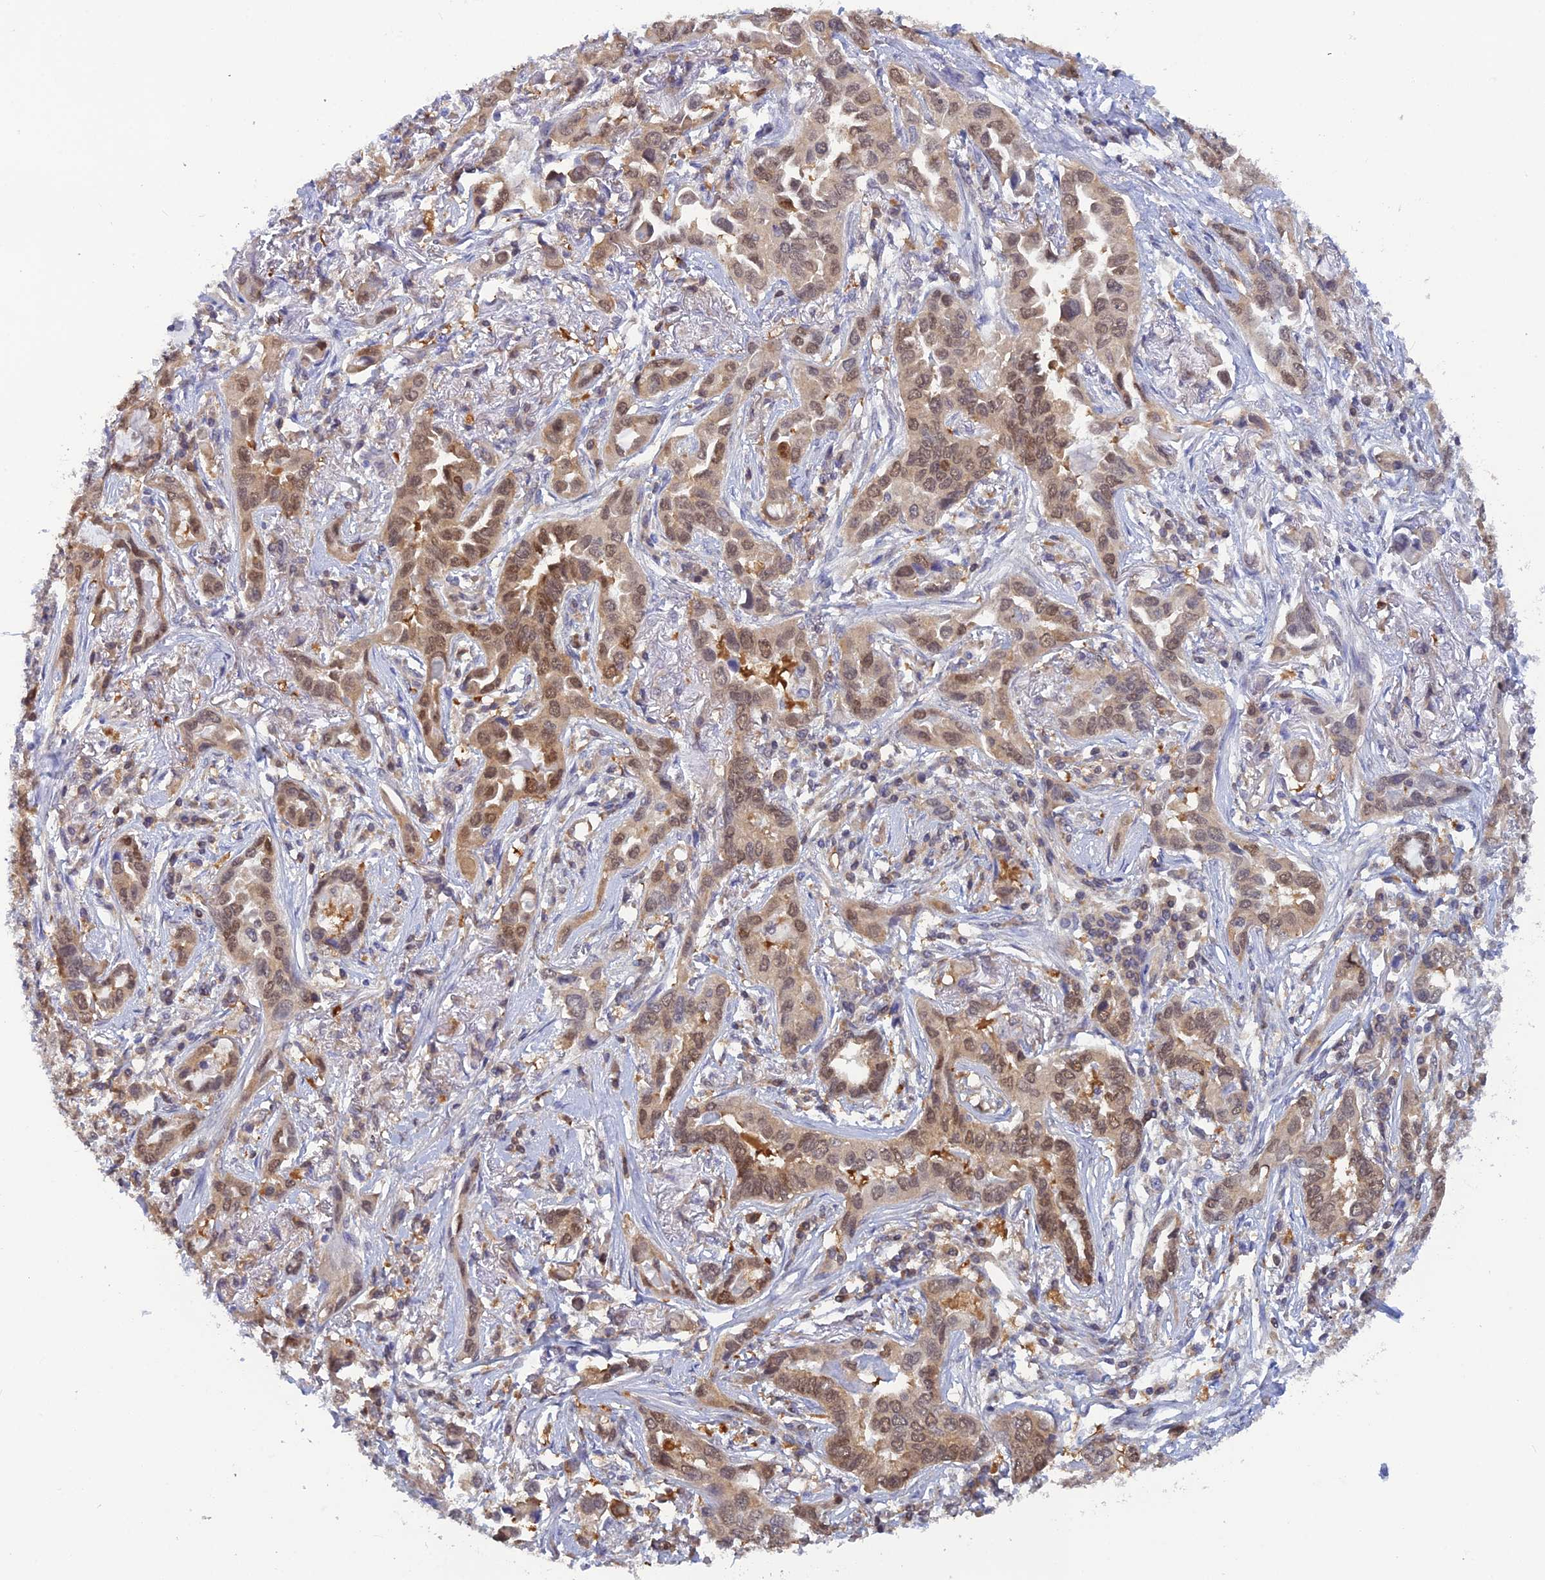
{"staining": {"intensity": "moderate", "quantity": "25%-75%", "location": "nuclear"}, "tissue": "lung cancer", "cell_type": "Tumor cells", "image_type": "cancer", "snomed": [{"axis": "morphology", "description": "Adenocarcinoma, NOS"}, {"axis": "topography", "description": "Lung"}], "caption": "Immunohistochemistry (IHC) image of neoplastic tissue: human lung cancer (adenocarcinoma) stained using IHC exhibits medium levels of moderate protein expression localized specifically in the nuclear of tumor cells, appearing as a nuclear brown color.", "gene": "HINT1", "patient": {"sex": "female", "age": 76}}